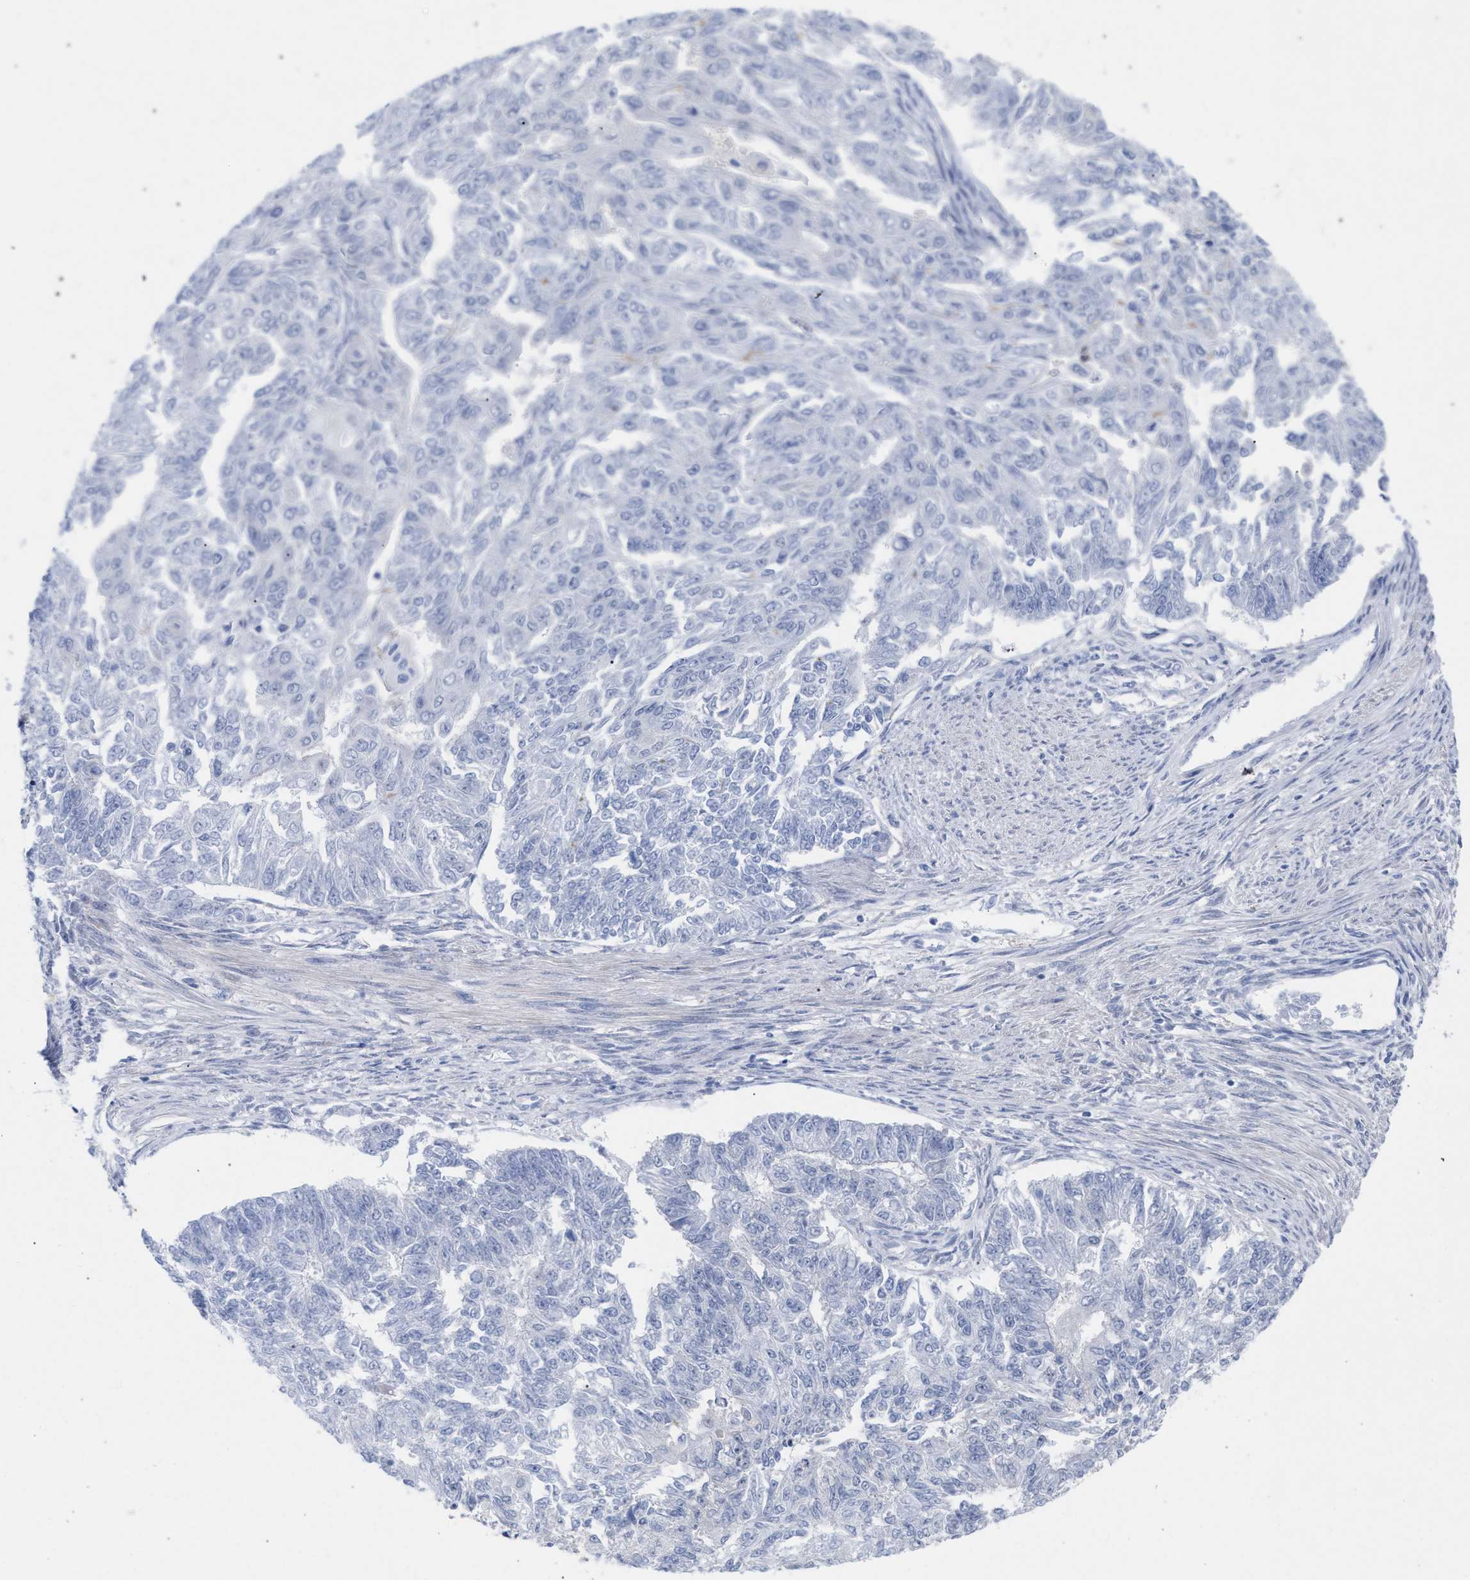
{"staining": {"intensity": "negative", "quantity": "none", "location": "none"}, "tissue": "endometrial cancer", "cell_type": "Tumor cells", "image_type": "cancer", "snomed": [{"axis": "morphology", "description": "Adenocarcinoma, NOS"}, {"axis": "topography", "description": "Endometrium"}], "caption": "High power microscopy image of an immunohistochemistry image of endometrial cancer, revealing no significant positivity in tumor cells.", "gene": "FHOD3", "patient": {"sex": "female", "age": 32}}